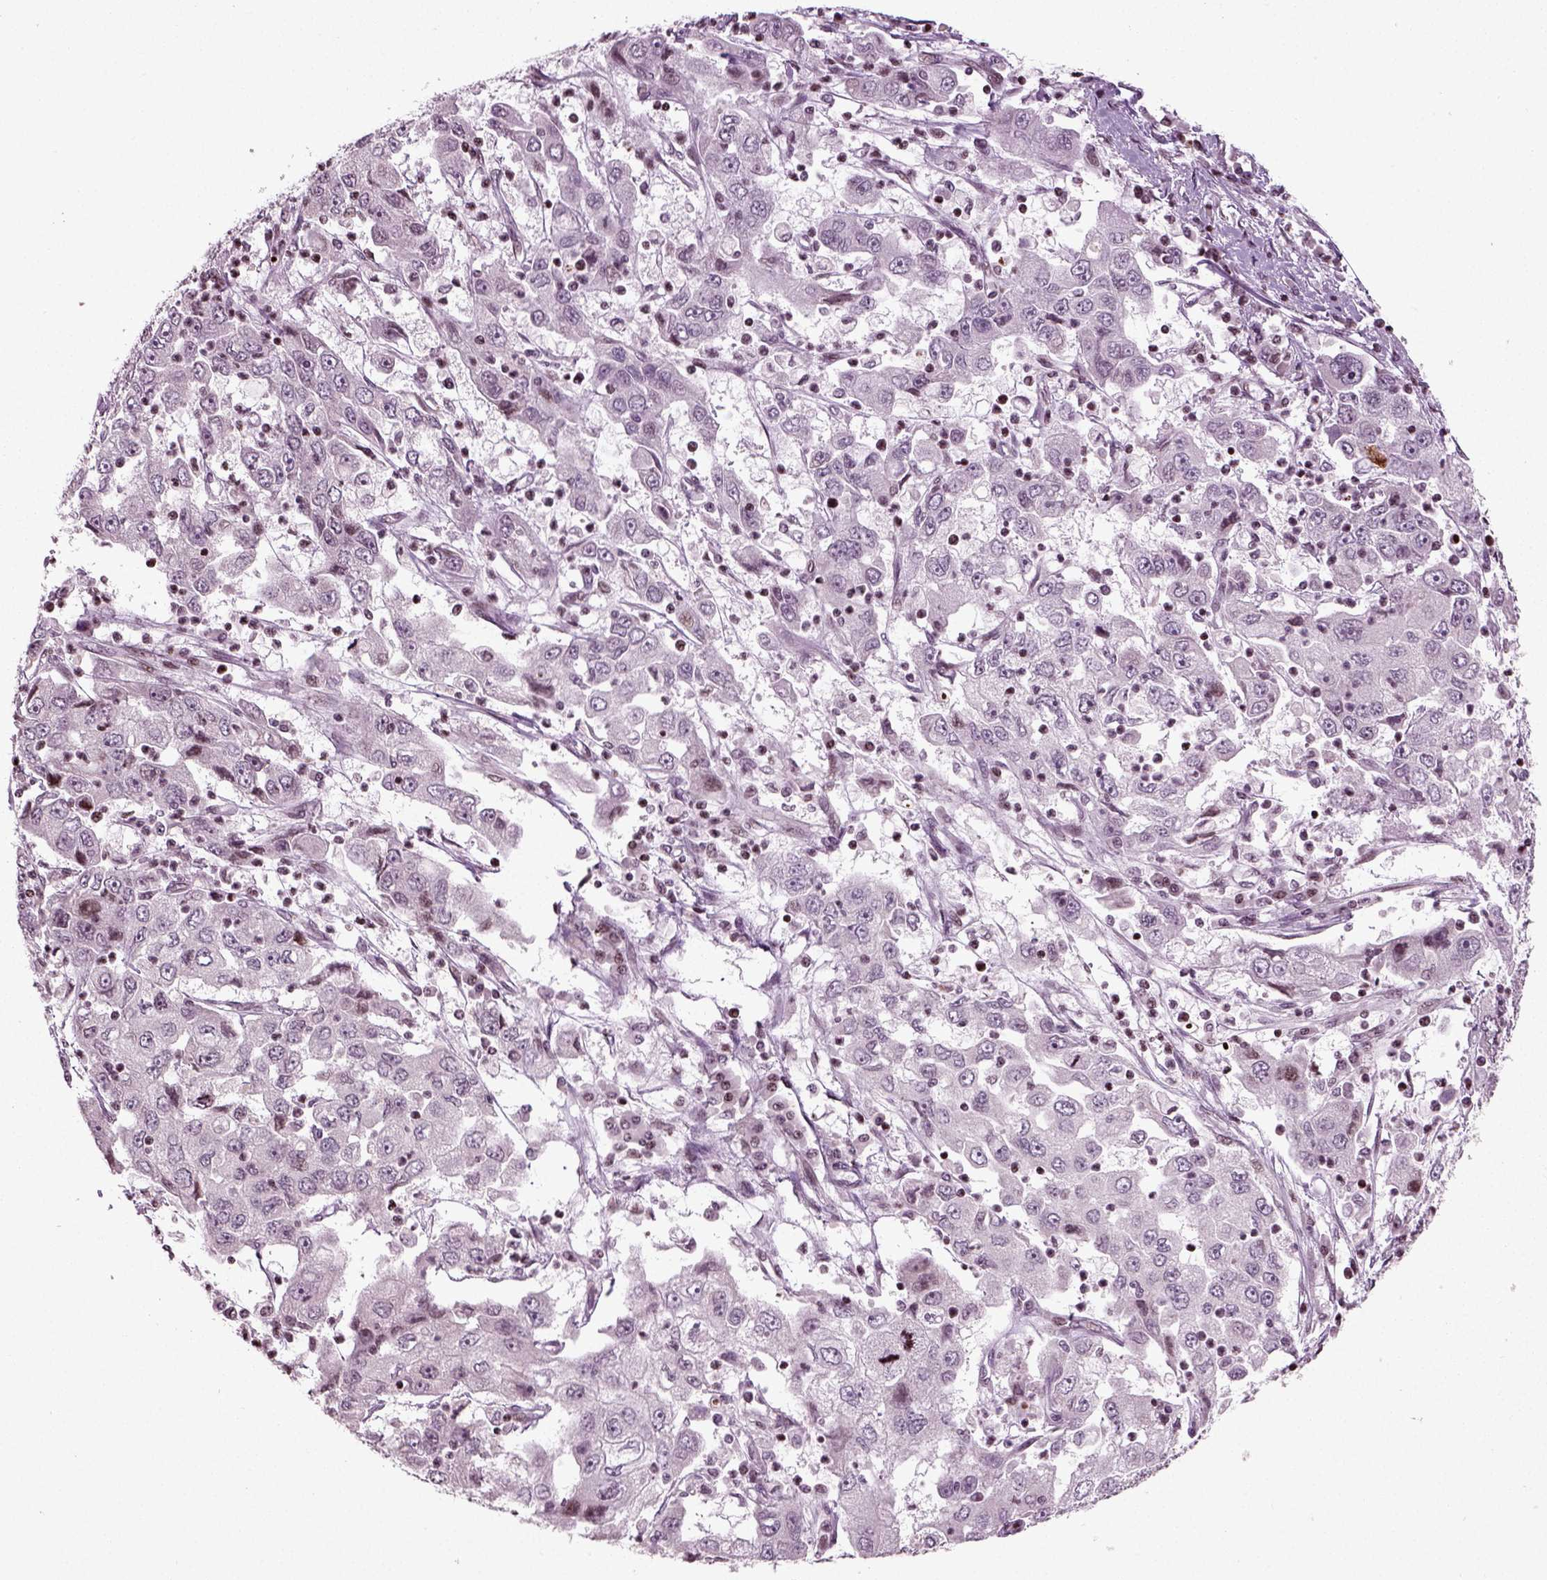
{"staining": {"intensity": "negative", "quantity": "none", "location": "none"}, "tissue": "cervical cancer", "cell_type": "Tumor cells", "image_type": "cancer", "snomed": [{"axis": "morphology", "description": "Squamous cell carcinoma, NOS"}, {"axis": "topography", "description": "Cervix"}], "caption": "DAB (3,3'-diaminobenzidine) immunohistochemical staining of cervical cancer (squamous cell carcinoma) exhibits no significant positivity in tumor cells.", "gene": "HEYL", "patient": {"sex": "female", "age": 36}}